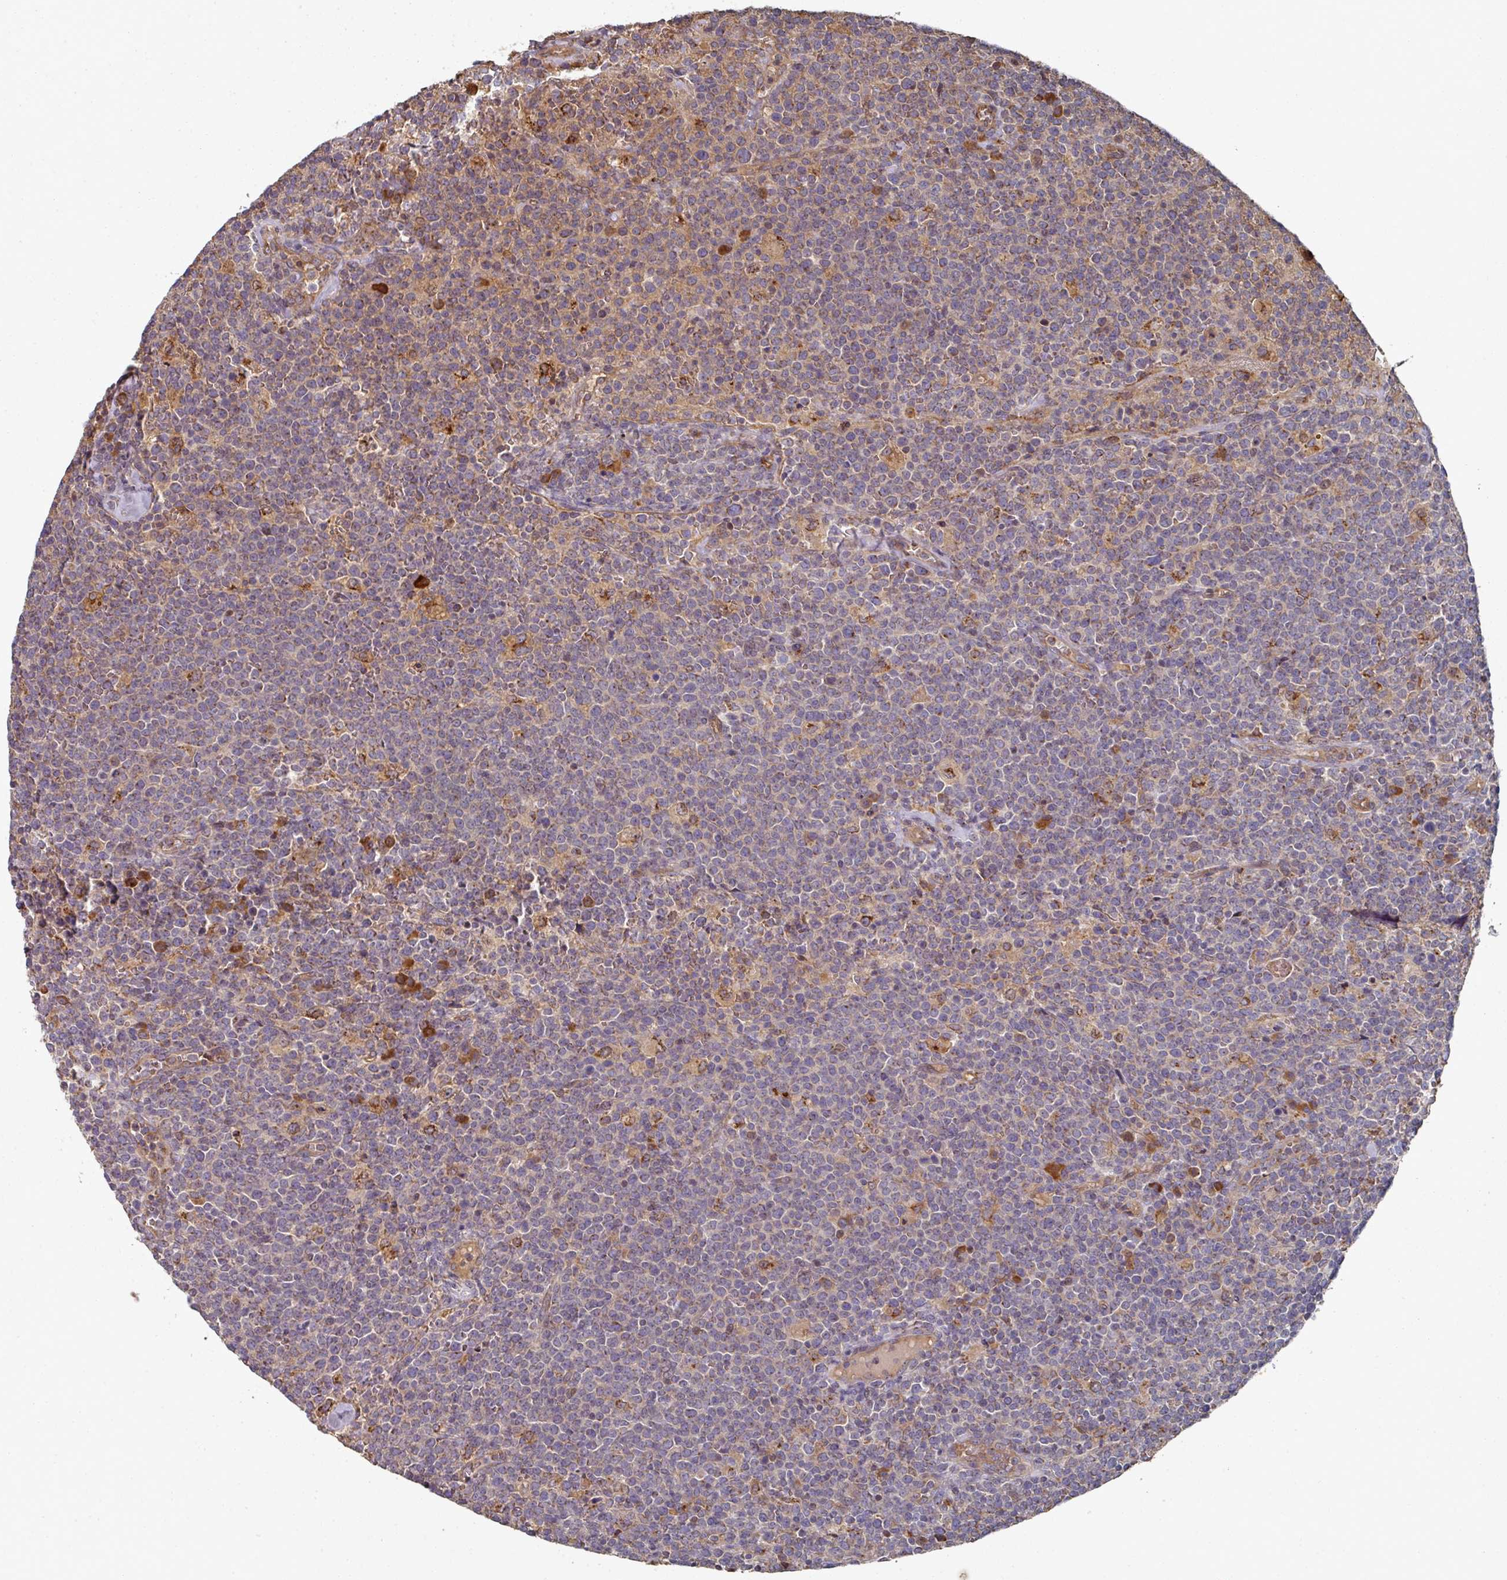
{"staining": {"intensity": "weak", "quantity": "<25%", "location": "cytoplasmic/membranous"}, "tissue": "lymphoma", "cell_type": "Tumor cells", "image_type": "cancer", "snomed": [{"axis": "morphology", "description": "Malignant lymphoma, non-Hodgkin's type, High grade"}, {"axis": "topography", "description": "Lymph node"}], "caption": "This is a micrograph of IHC staining of lymphoma, which shows no expression in tumor cells.", "gene": "EDEM2", "patient": {"sex": "male", "age": 61}}